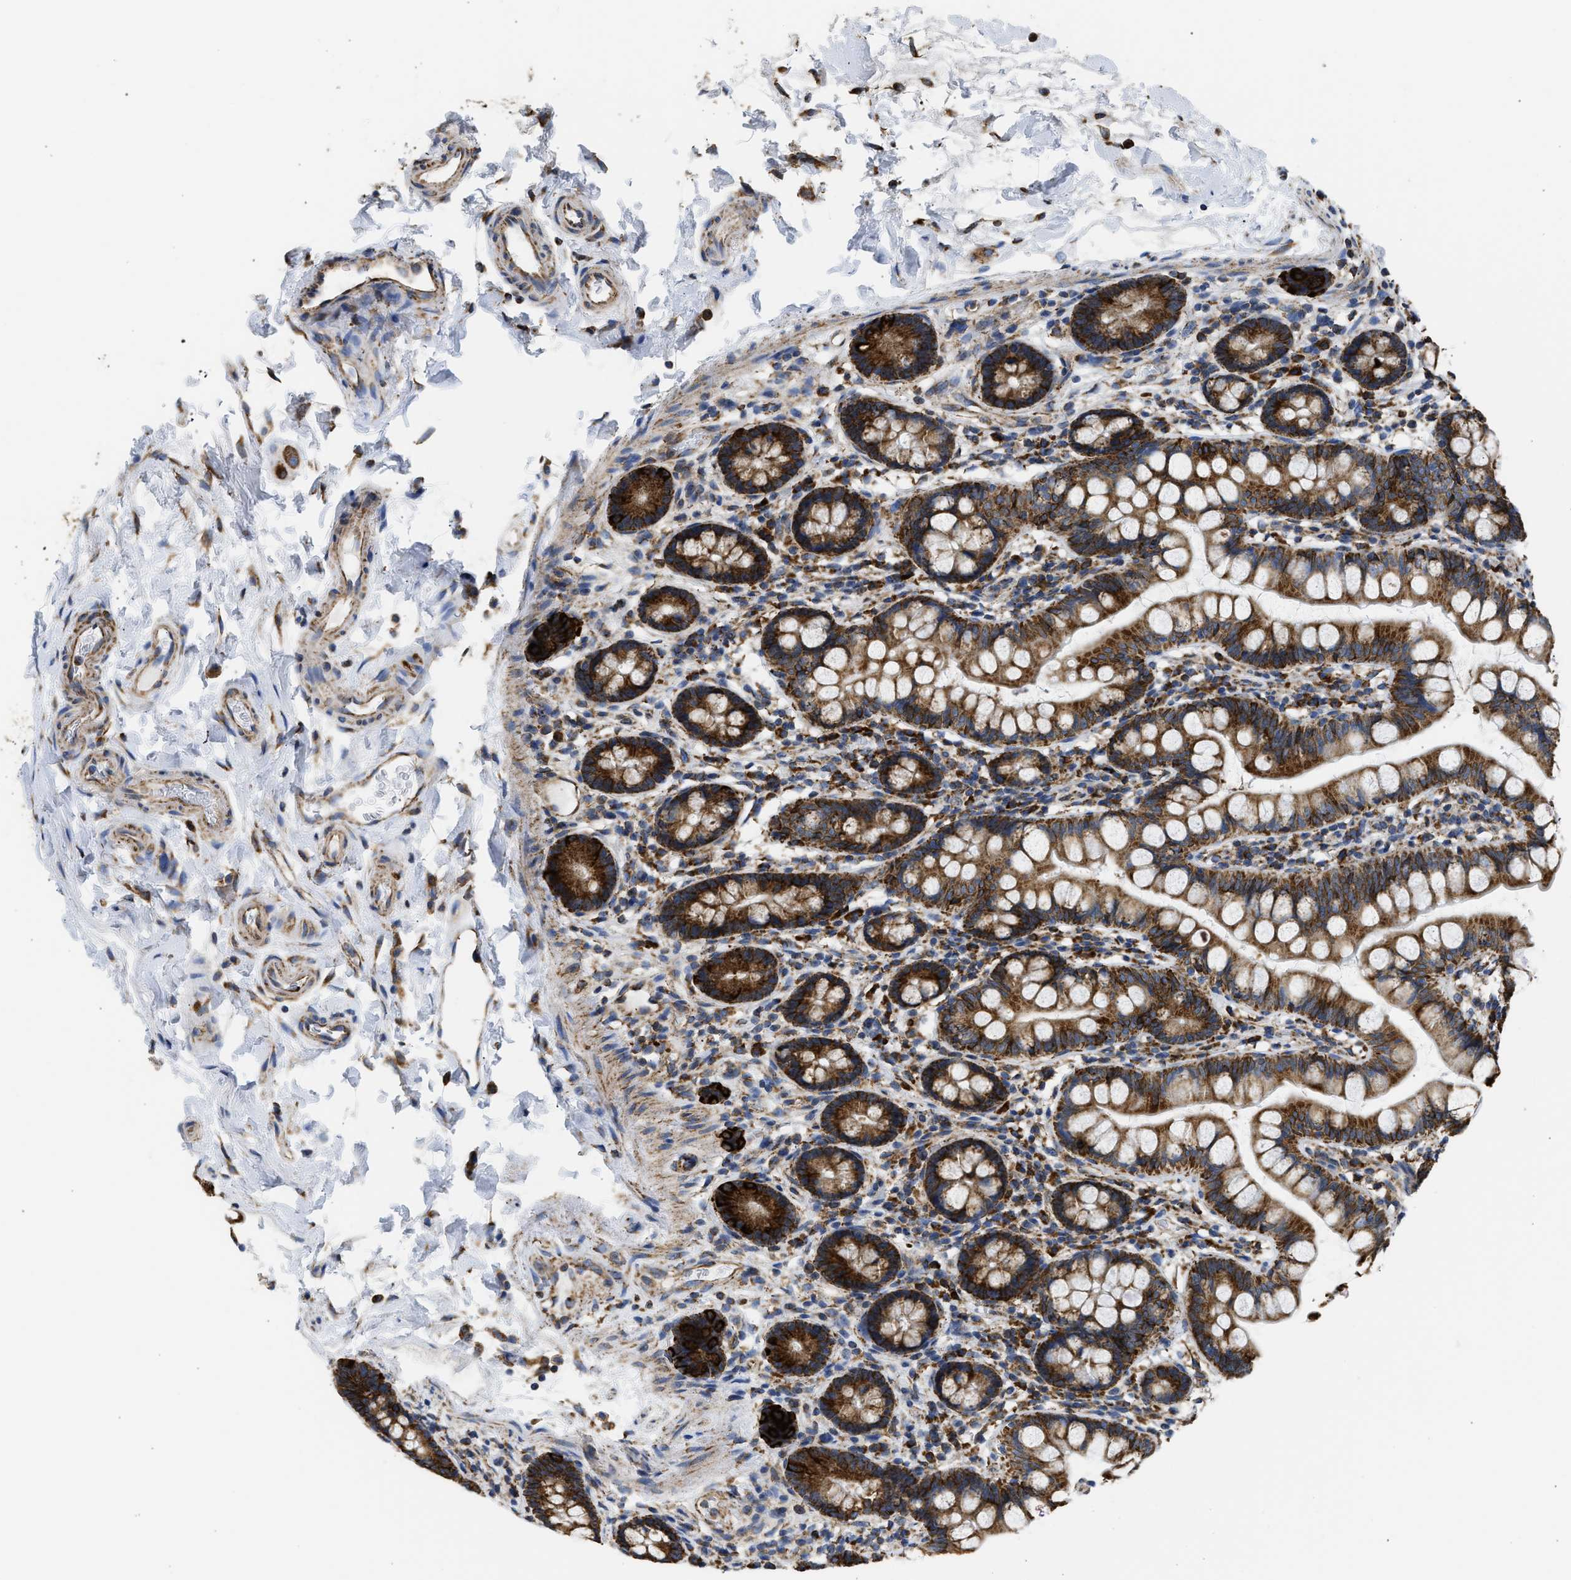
{"staining": {"intensity": "strong", "quantity": ">75%", "location": "cytoplasmic/membranous"}, "tissue": "small intestine", "cell_type": "Glandular cells", "image_type": "normal", "snomed": [{"axis": "morphology", "description": "Normal tissue, NOS"}, {"axis": "topography", "description": "Small intestine"}], "caption": "IHC histopathology image of benign small intestine: small intestine stained using immunohistochemistry (IHC) displays high levels of strong protein expression localized specifically in the cytoplasmic/membranous of glandular cells, appearing as a cytoplasmic/membranous brown color.", "gene": "CYCS", "patient": {"sex": "female", "age": 84}}